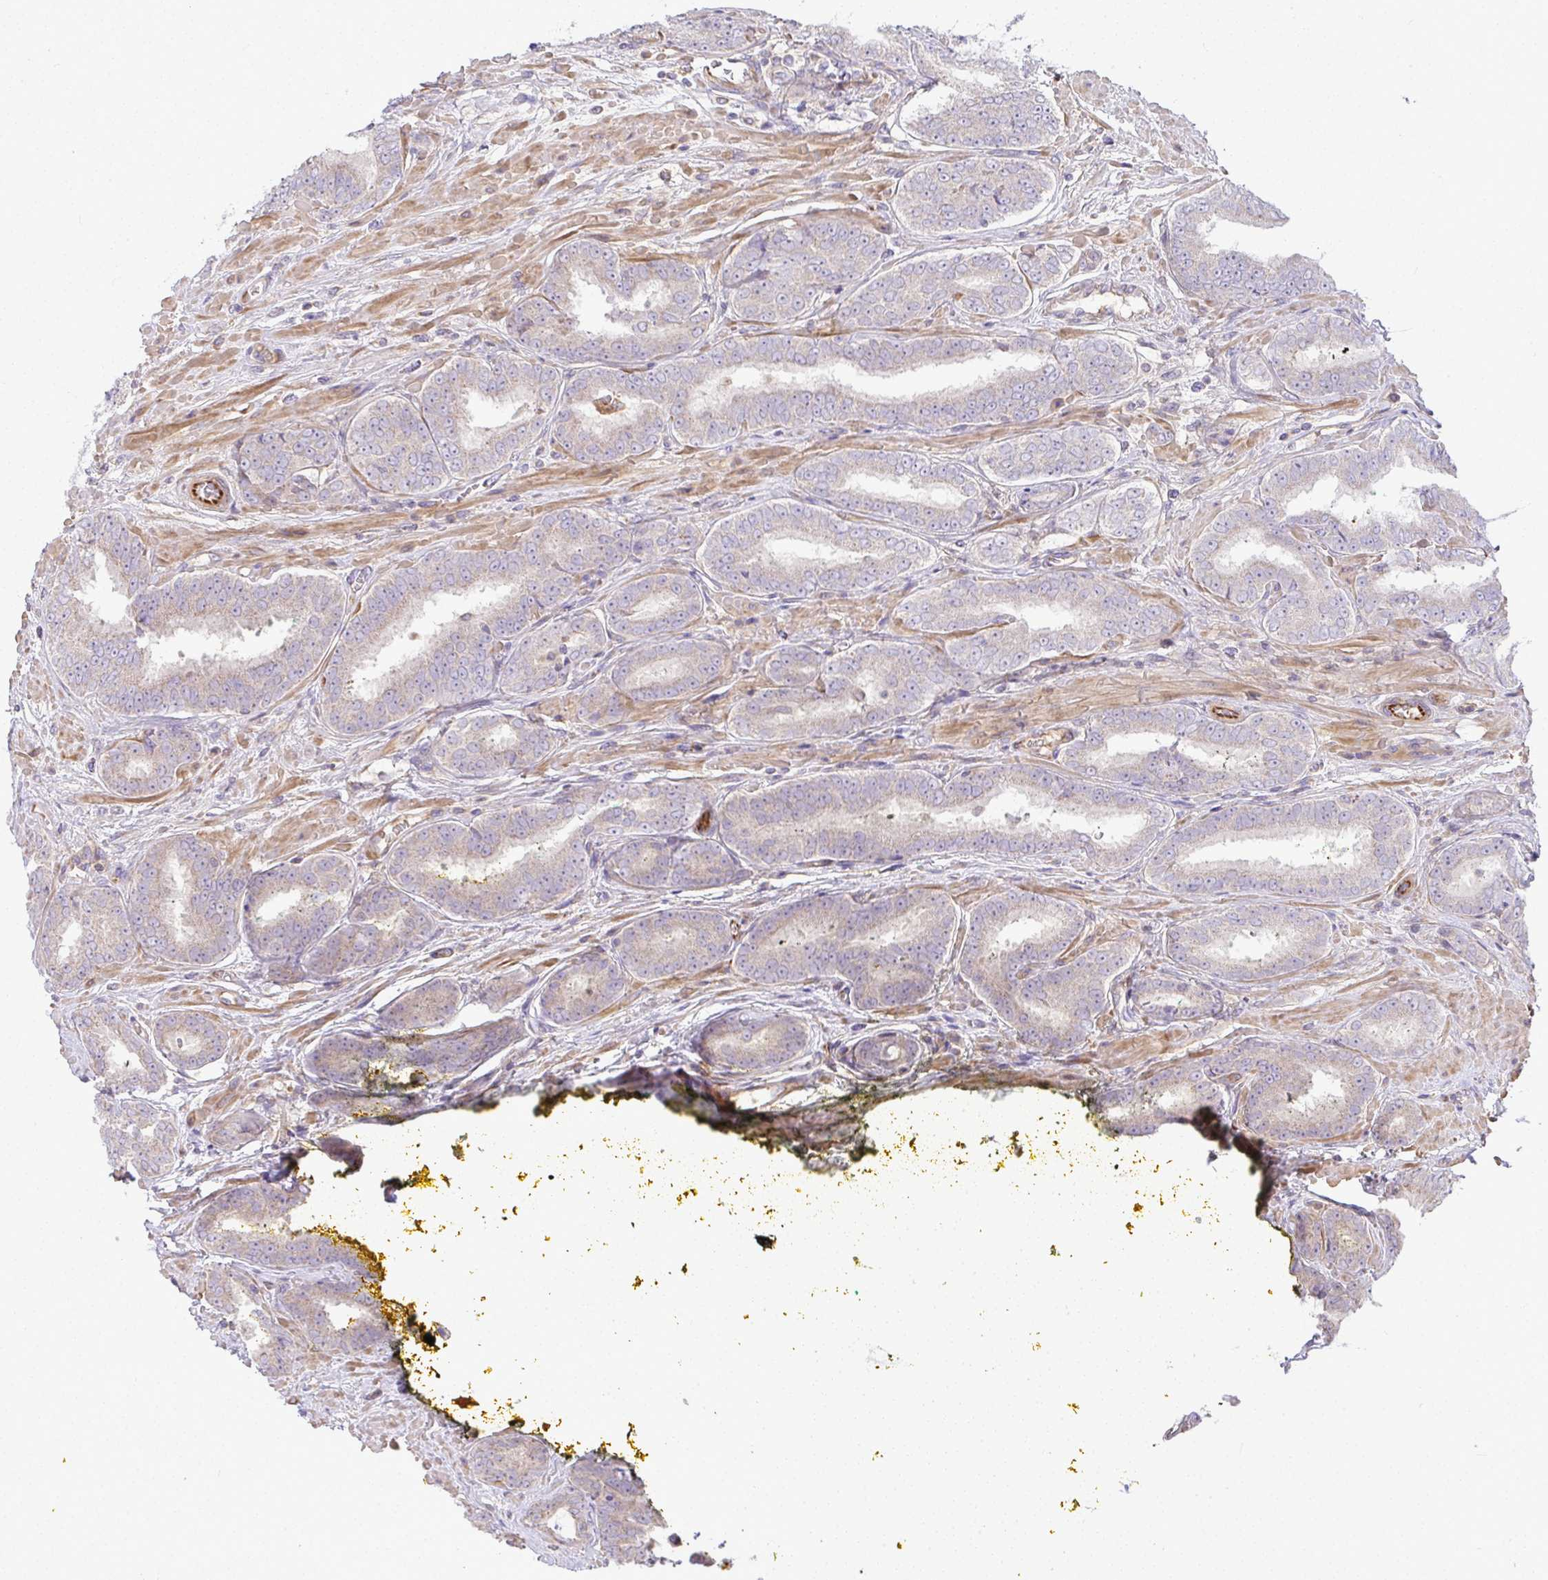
{"staining": {"intensity": "weak", "quantity": "<25%", "location": "cytoplasmic/membranous"}, "tissue": "prostate cancer", "cell_type": "Tumor cells", "image_type": "cancer", "snomed": [{"axis": "morphology", "description": "Adenocarcinoma, High grade"}, {"axis": "topography", "description": "Prostate"}], "caption": "This is an immunohistochemistry micrograph of human prostate cancer. There is no positivity in tumor cells.", "gene": "GRID2", "patient": {"sex": "male", "age": 72}}